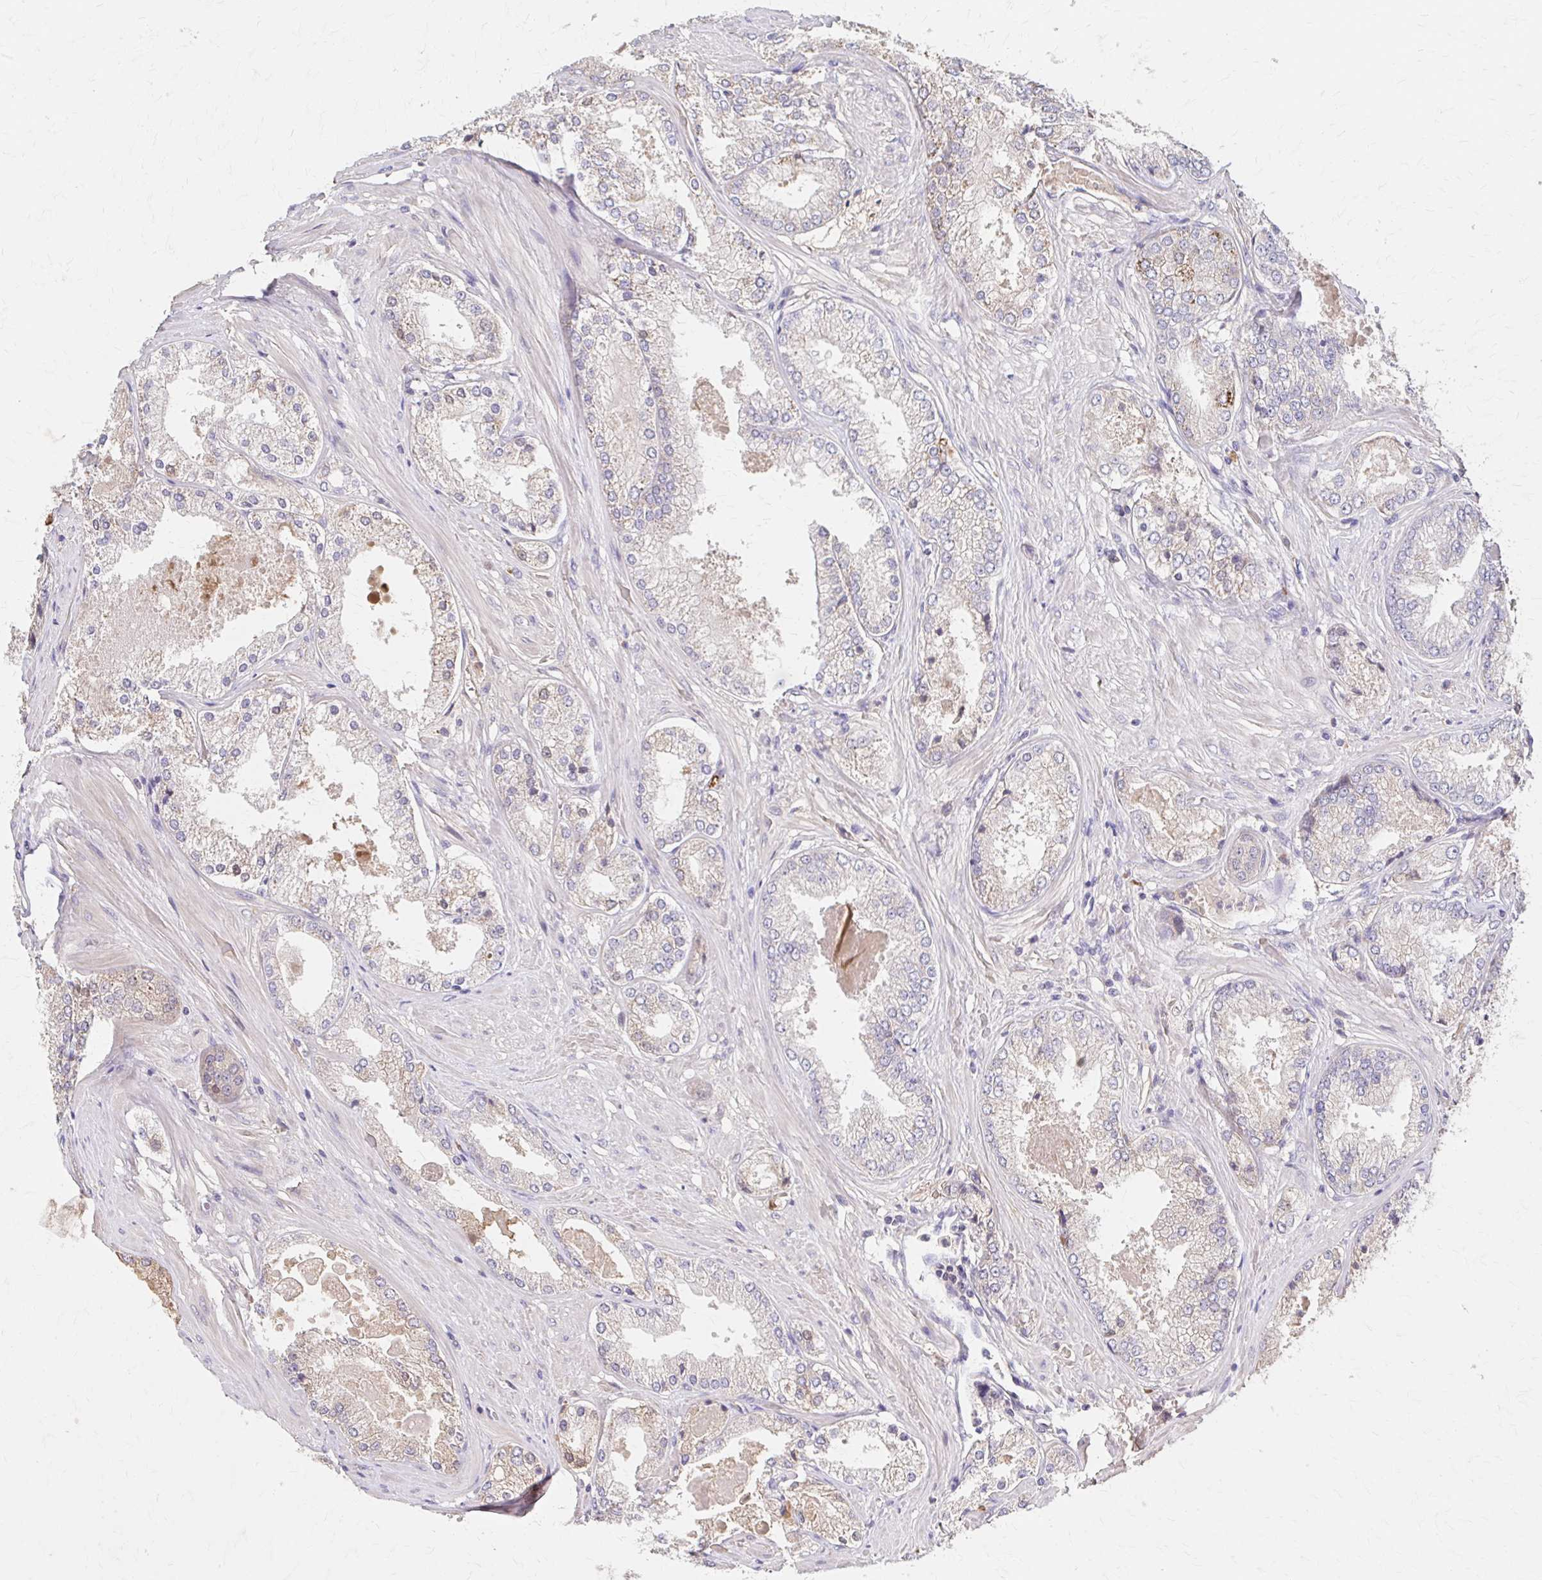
{"staining": {"intensity": "negative", "quantity": "none", "location": "none"}, "tissue": "prostate cancer", "cell_type": "Tumor cells", "image_type": "cancer", "snomed": [{"axis": "morphology", "description": "Adenocarcinoma, Low grade"}, {"axis": "topography", "description": "Prostate"}], "caption": "There is no significant positivity in tumor cells of adenocarcinoma (low-grade) (prostate). Nuclei are stained in blue.", "gene": "HMGCS2", "patient": {"sex": "male", "age": 68}}